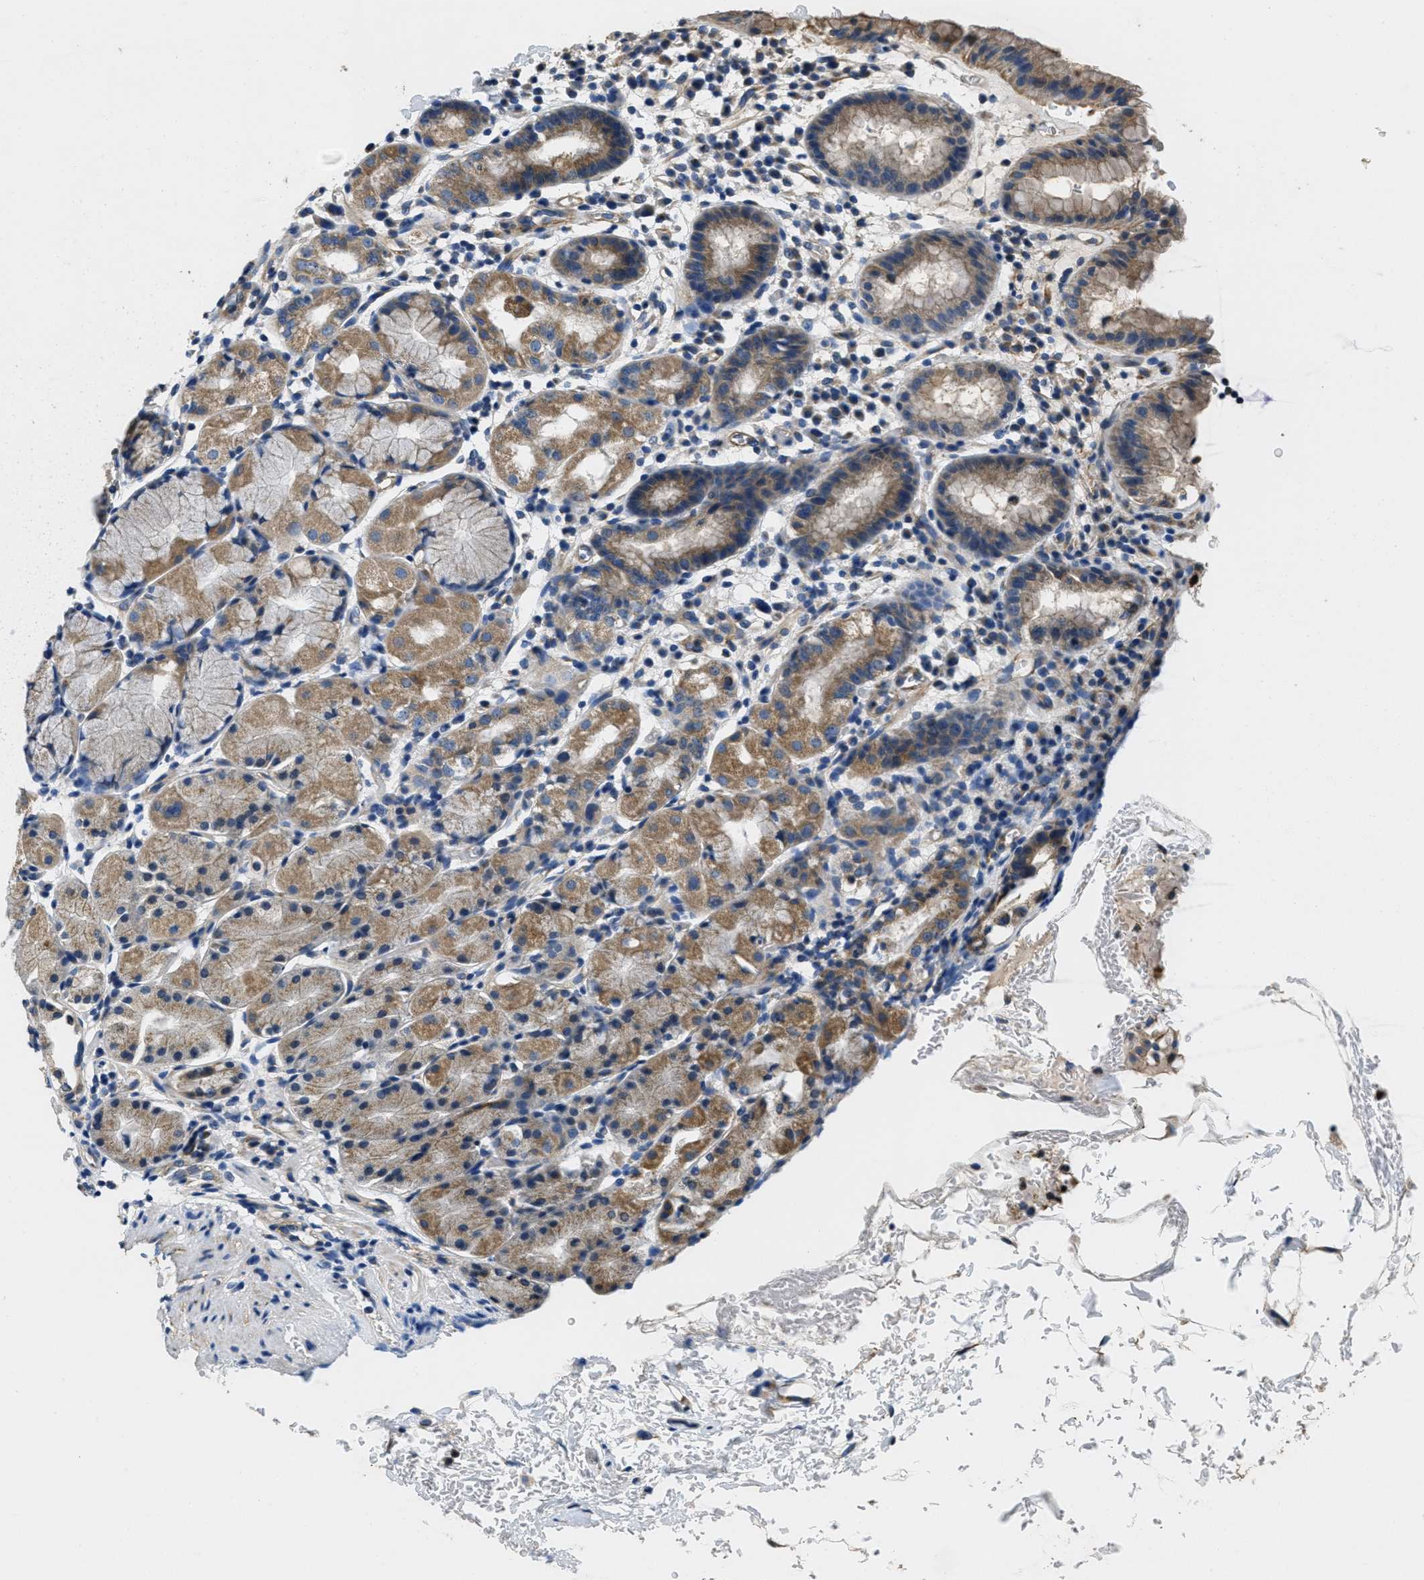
{"staining": {"intensity": "moderate", "quantity": "25%-75%", "location": "cytoplasmic/membranous"}, "tissue": "stomach", "cell_type": "Glandular cells", "image_type": "normal", "snomed": [{"axis": "morphology", "description": "Normal tissue, NOS"}, {"axis": "topography", "description": "Stomach"}, {"axis": "topography", "description": "Stomach, lower"}], "caption": "Immunohistochemical staining of normal stomach demonstrates 25%-75% levels of moderate cytoplasmic/membranous protein expression in approximately 25%-75% of glandular cells. (DAB IHC, brown staining for protein, blue staining for nuclei).", "gene": "TOMM70", "patient": {"sex": "female", "age": 75}}